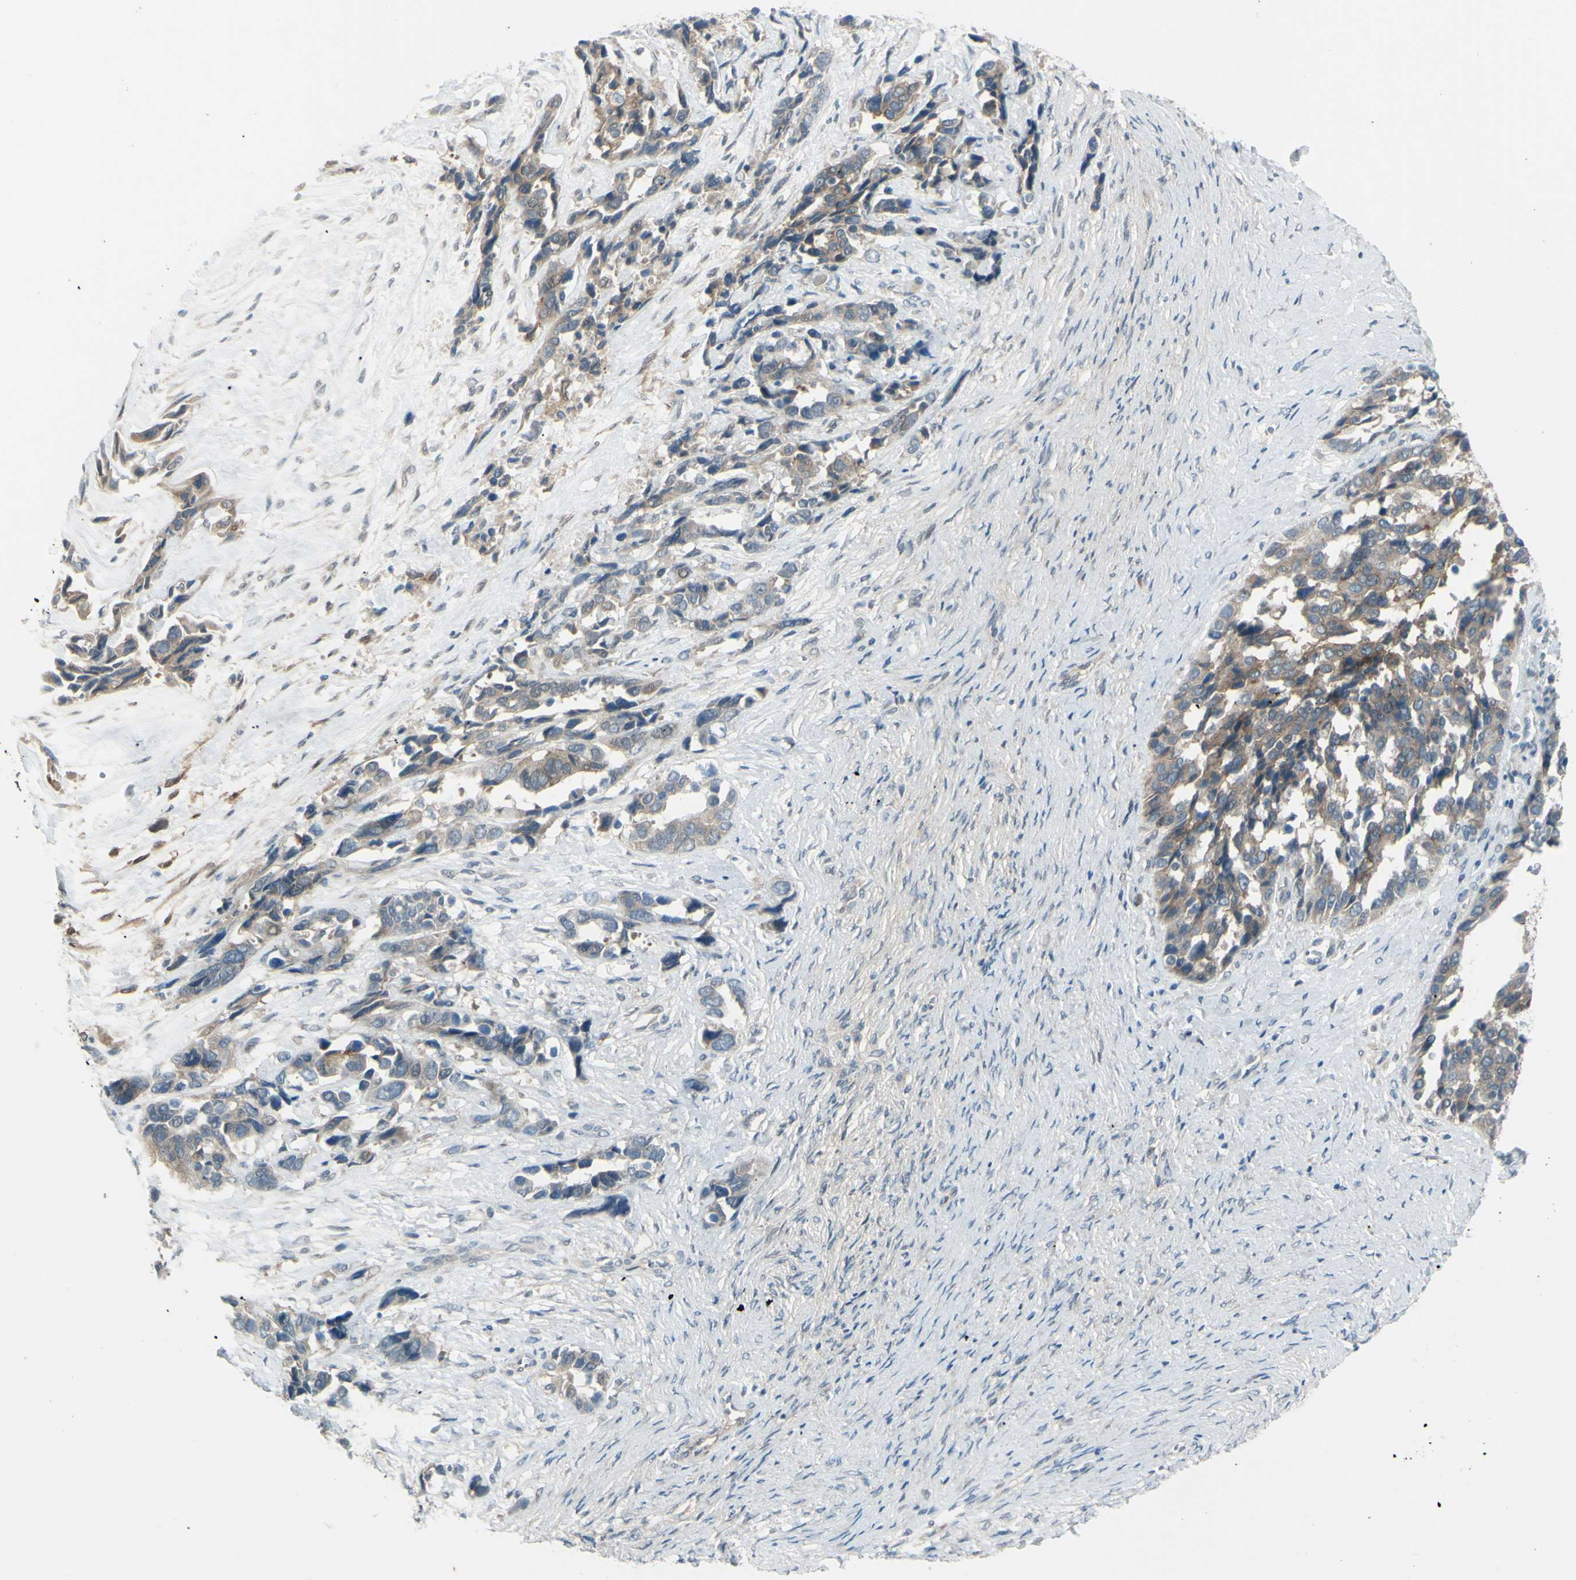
{"staining": {"intensity": "moderate", "quantity": ">75%", "location": "cytoplasmic/membranous"}, "tissue": "ovarian cancer", "cell_type": "Tumor cells", "image_type": "cancer", "snomed": [{"axis": "morphology", "description": "Cystadenocarcinoma, serous, NOS"}, {"axis": "topography", "description": "Ovary"}], "caption": "This photomicrograph demonstrates immunohistochemistry staining of ovarian serous cystadenocarcinoma, with medium moderate cytoplasmic/membranous staining in about >75% of tumor cells.", "gene": "LRRK1", "patient": {"sex": "female", "age": 44}}